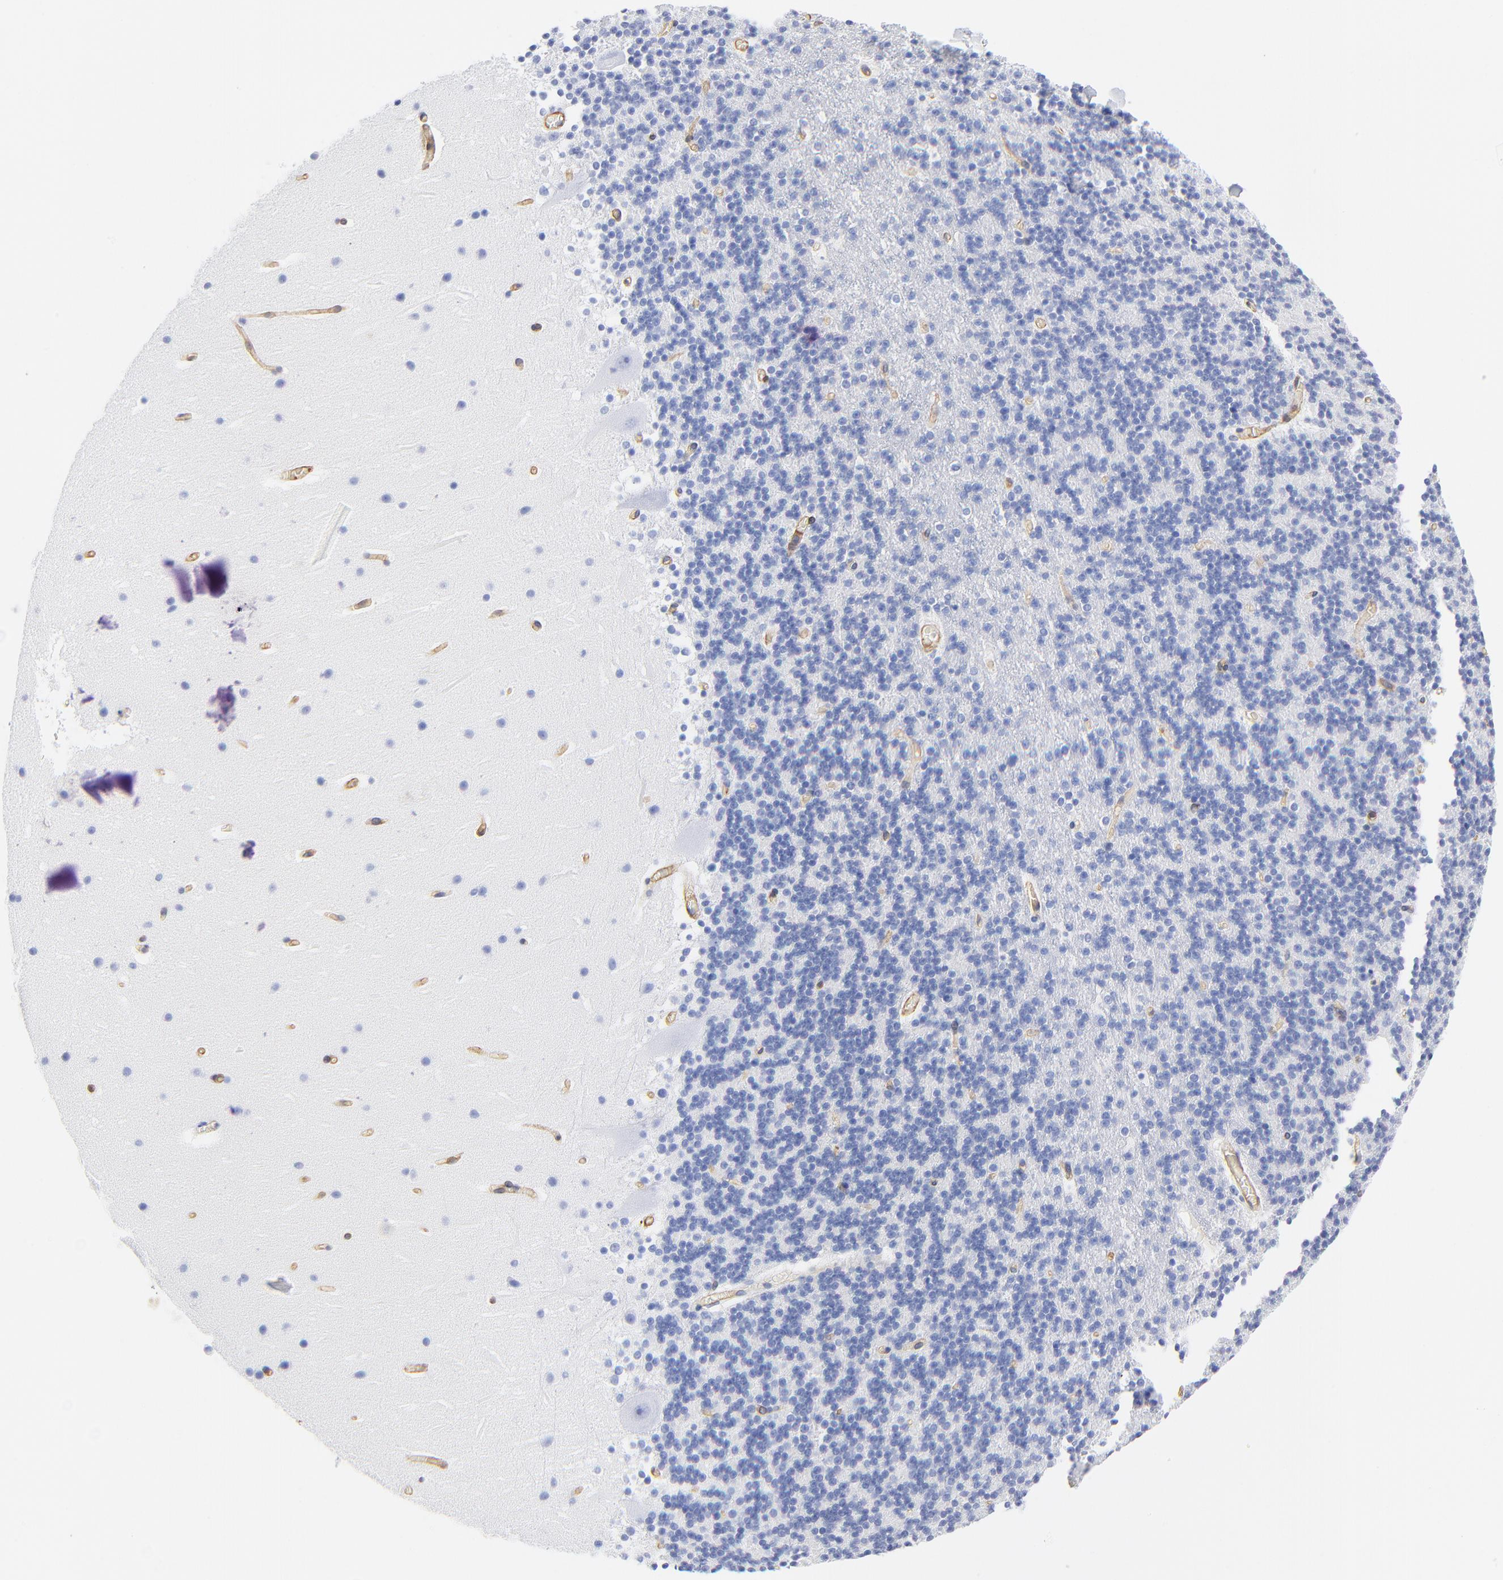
{"staining": {"intensity": "negative", "quantity": "none", "location": "none"}, "tissue": "cerebellum", "cell_type": "Cells in granular layer", "image_type": "normal", "snomed": [{"axis": "morphology", "description": "Normal tissue, NOS"}, {"axis": "topography", "description": "Cerebellum"}], "caption": "This is a image of IHC staining of benign cerebellum, which shows no positivity in cells in granular layer.", "gene": "TAGLN2", "patient": {"sex": "male", "age": 45}}